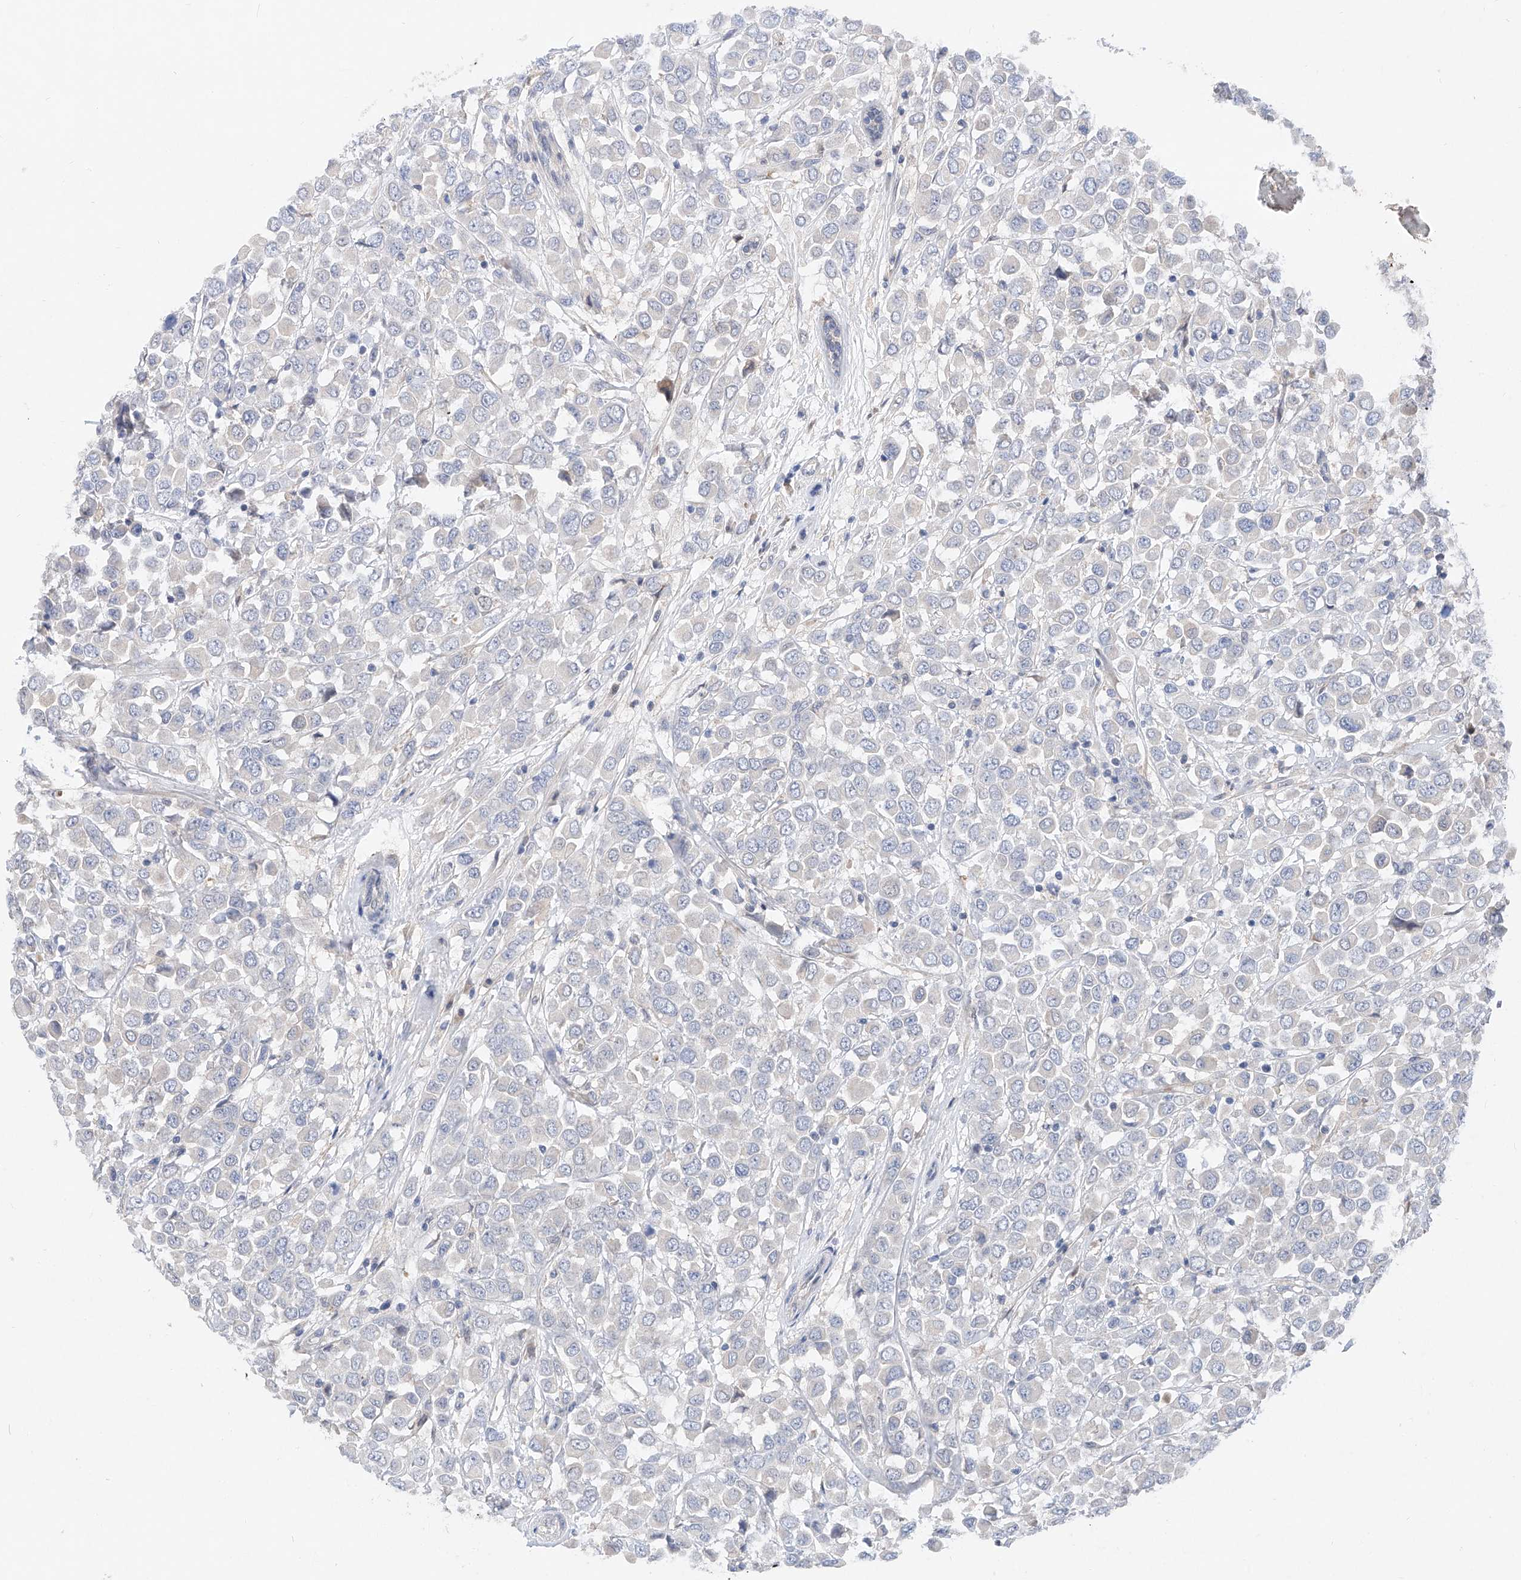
{"staining": {"intensity": "negative", "quantity": "none", "location": "none"}, "tissue": "breast cancer", "cell_type": "Tumor cells", "image_type": "cancer", "snomed": [{"axis": "morphology", "description": "Duct carcinoma"}, {"axis": "topography", "description": "Breast"}], "caption": "Breast intraductal carcinoma stained for a protein using immunohistochemistry reveals no positivity tumor cells.", "gene": "FUCA2", "patient": {"sex": "female", "age": 61}}